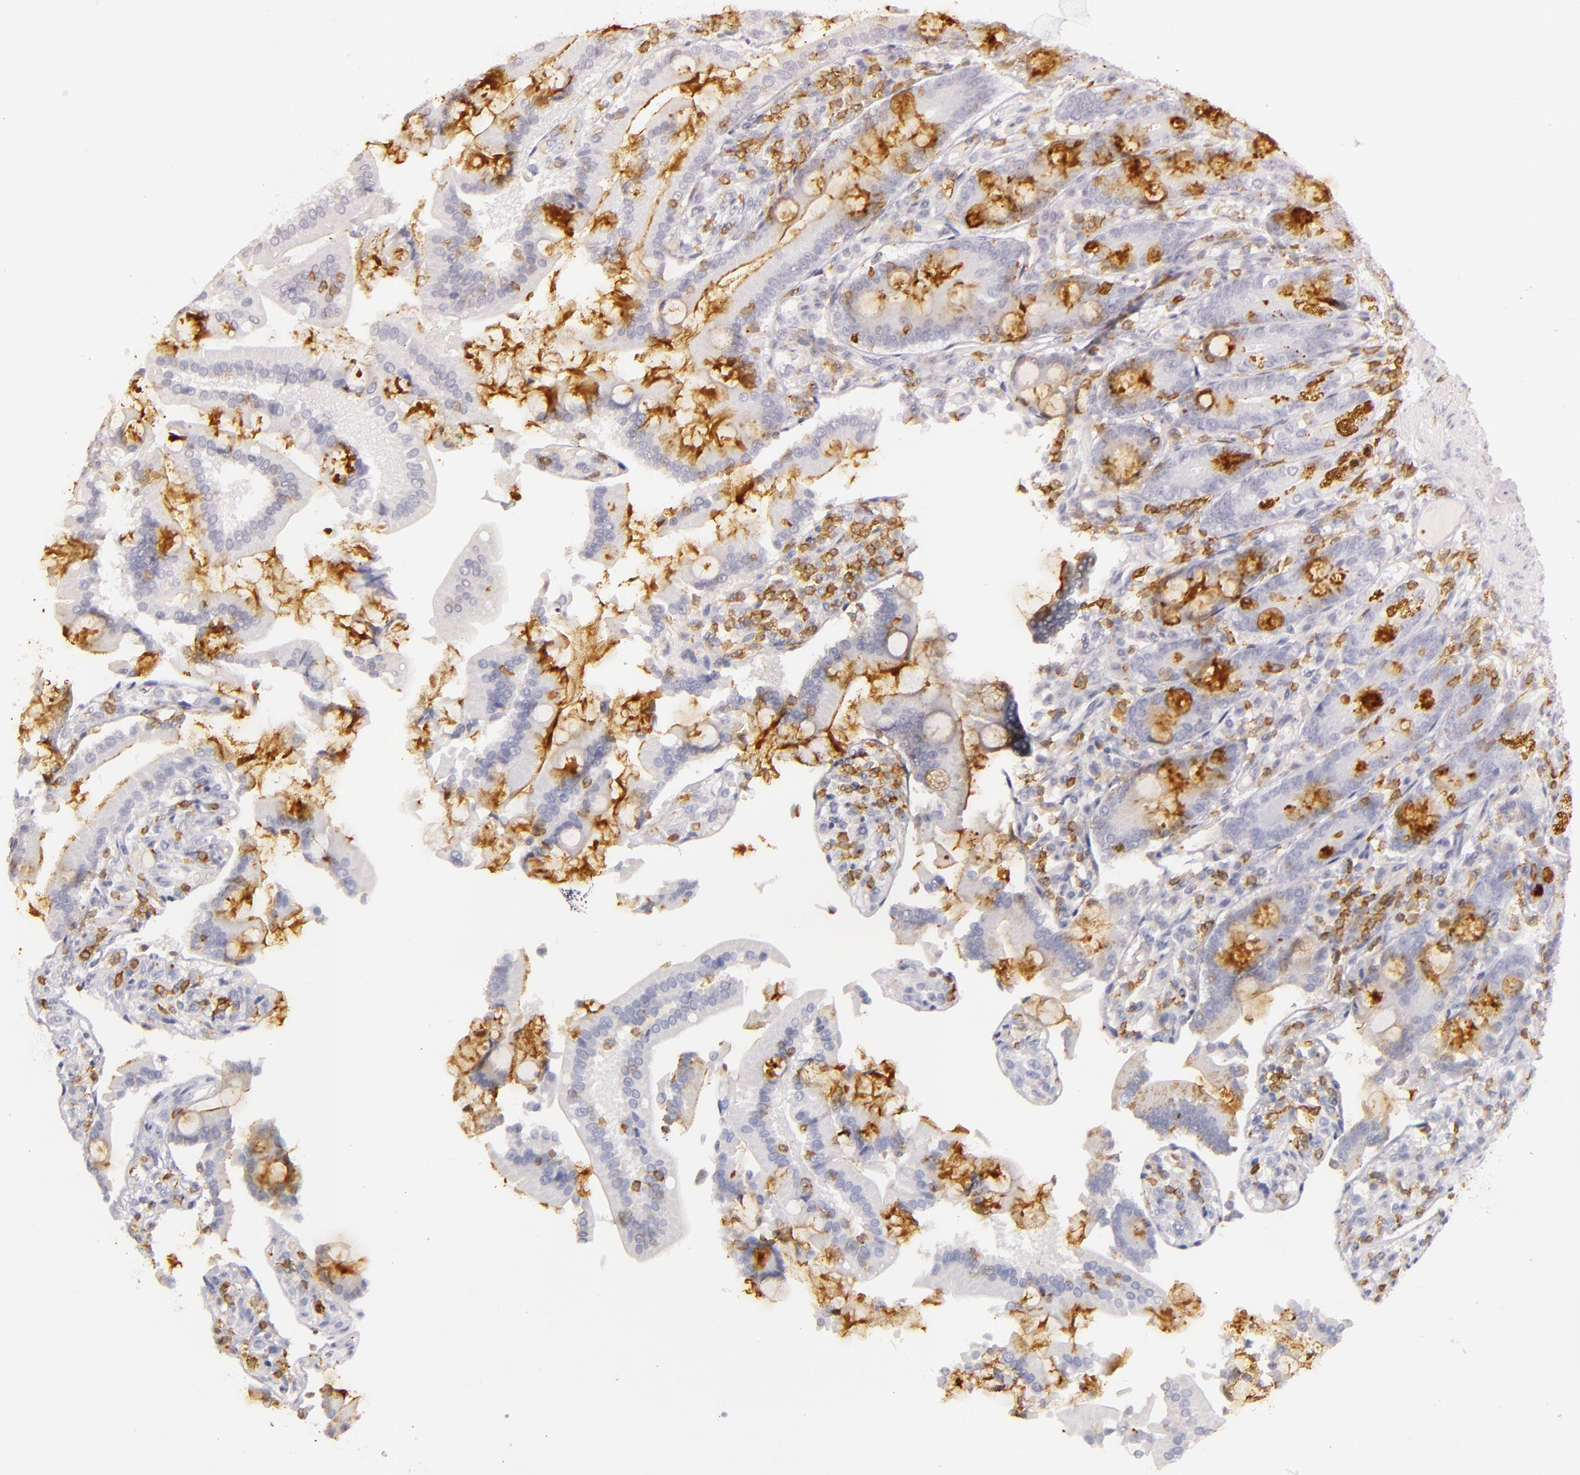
{"staining": {"intensity": "negative", "quantity": "none", "location": "none"}, "tissue": "duodenum", "cell_type": "Glandular cells", "image_type": "normal", "snomed": [{"axis": "morphology", "description": "Normal tissue, NOS"}, {"axis": "topography", "description": "Duodenum"}], "caption": "Immunohistochemical staining of unremarkable duodenum shows no significant expression in glandular cells. The staining is performed using DAB (3,3'-diaminobenzidine) brown chromogen with nuclei counter-stained in using hematoxylin.", "gene": "LAT", "patient": {"sex": "female", "age": 64}}